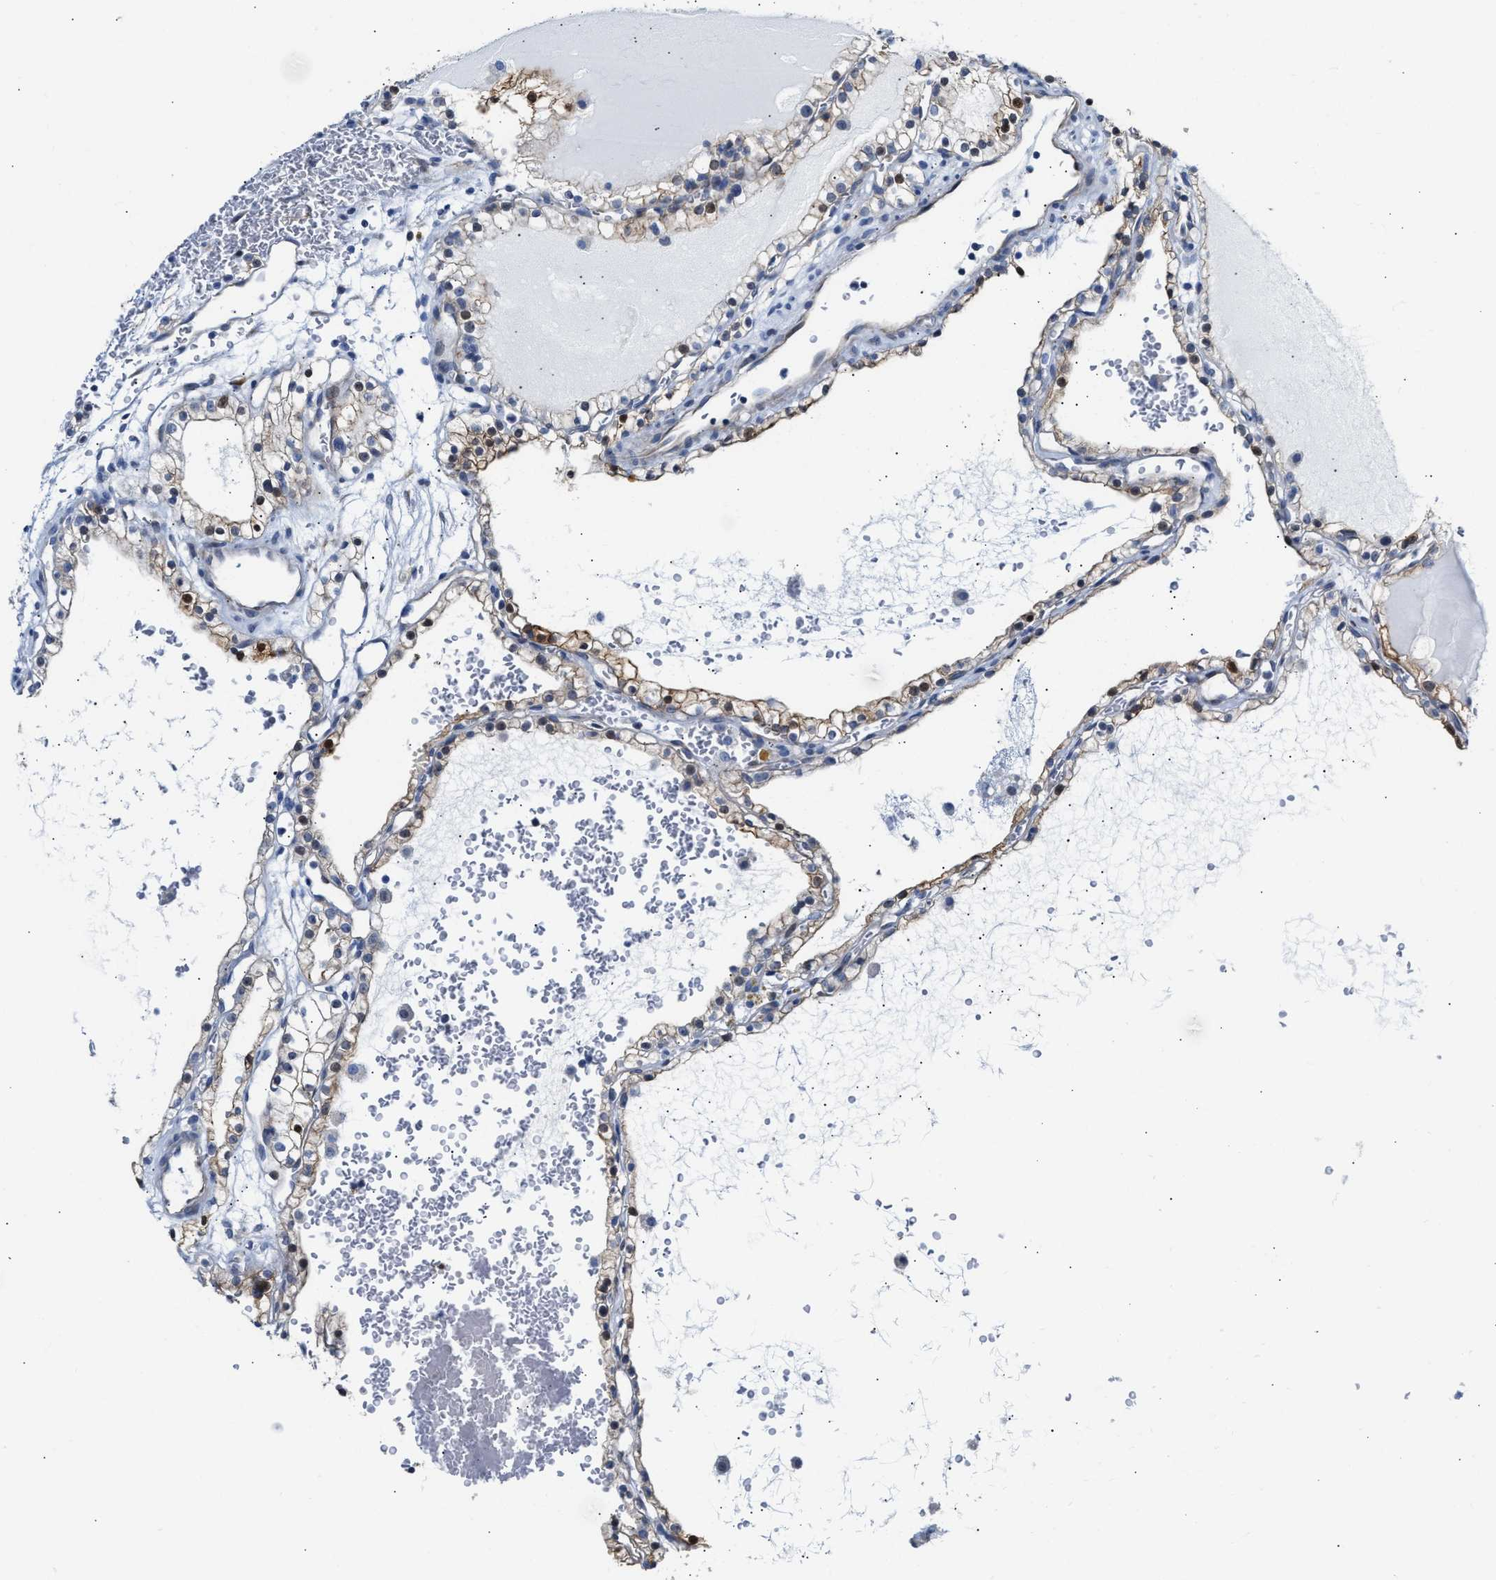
{"staining": {"intensity": "weak", "quantity": "25%-75%", "location": "cytoplasmic/membranous"}, "tissue": "renal cancer", "cell_type": "Tumor cells", "image_type": "cancer", "snomed": [{"axis": "morphology", "description": "Adenocarcinoma, NOS"}, {"axis": "topography", "description": "Kidney"}], "caption": "IHC histopathology image of neoplastic tissue: human adenocarcinoma (renal) stained using immunohistochemistry exhibits low levels of weak protein expression localized specifically in the cytoplasmic/membranous of tumor cells, appearing as a cytoplasmic/membranous brown color.", "gene": "FHL1", "patient": {"sex": "female", "age": 41}}